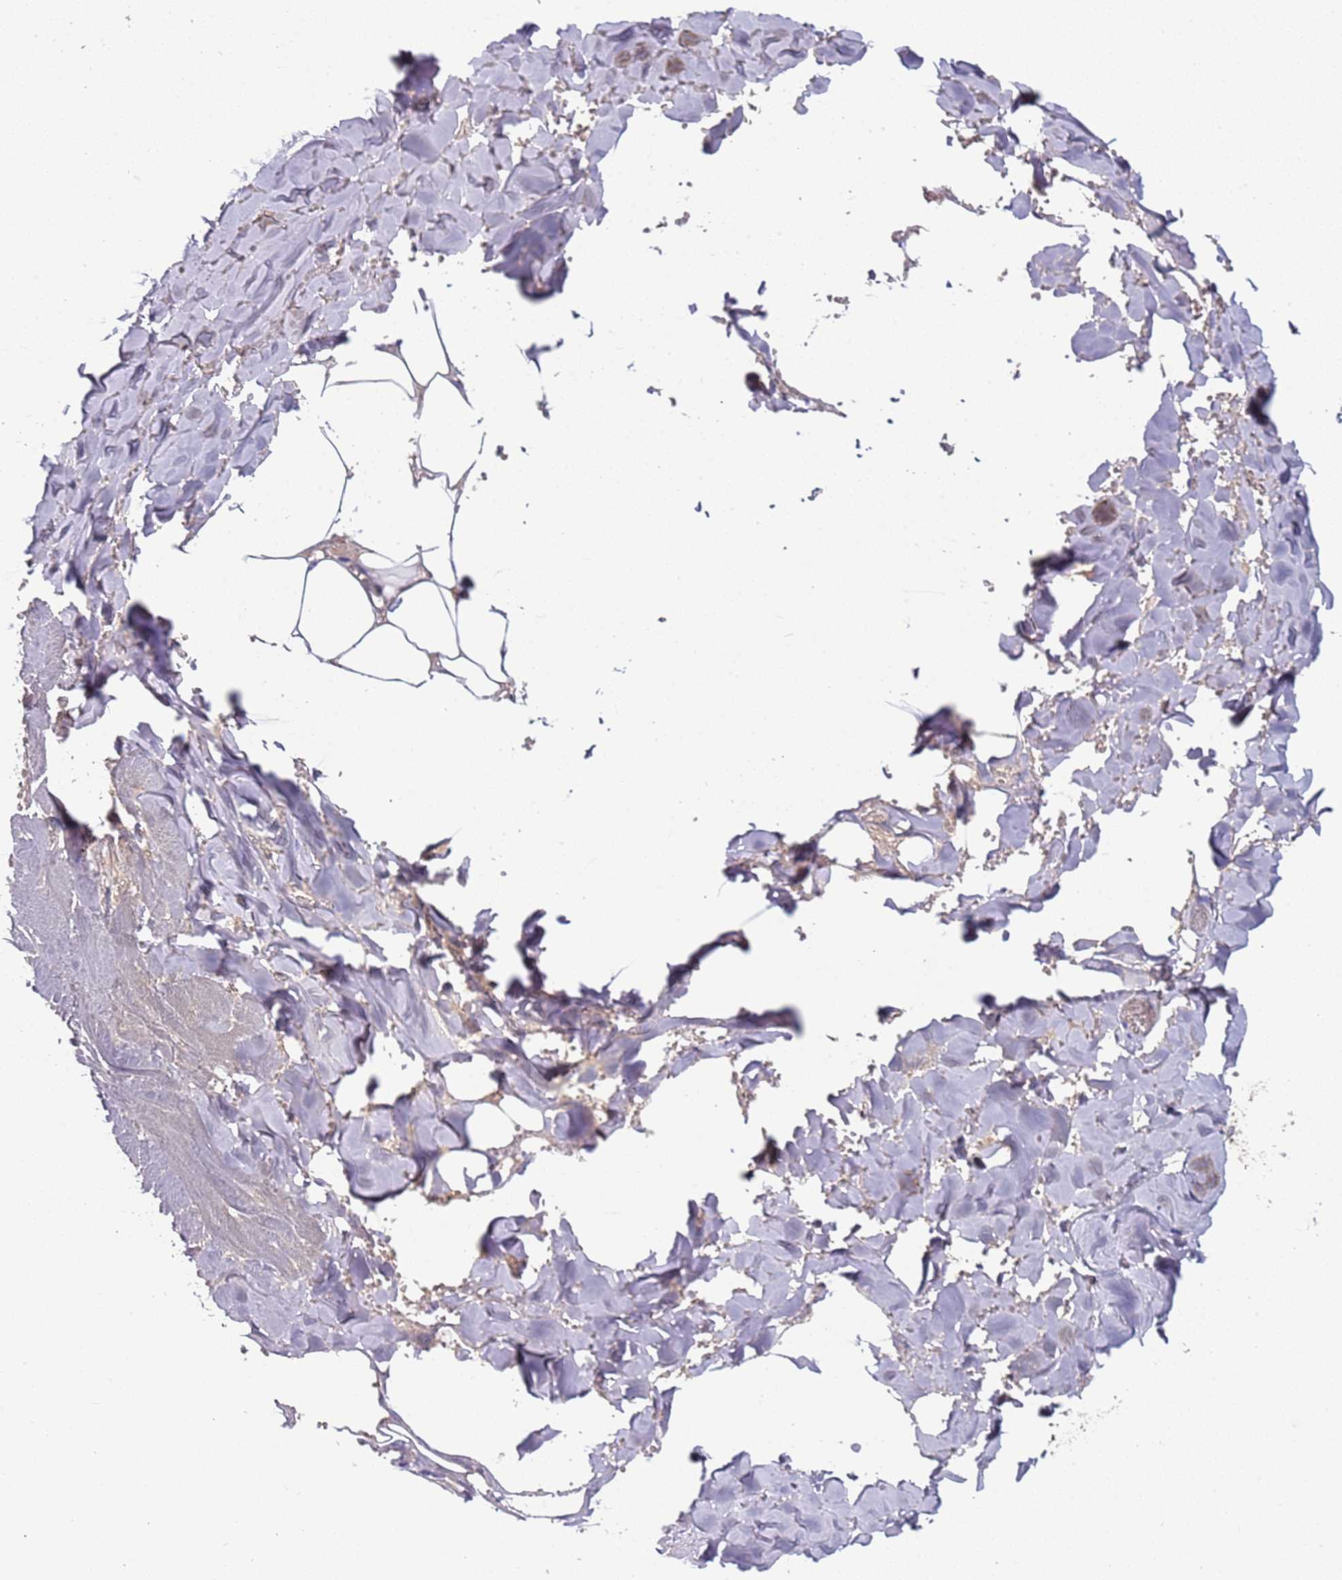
{"staining": {"intensity": "negative", "quantity": "none", "location": "none"}, "tissue": "adipose tissue", "cell_type": "Adipocytes", "image_type": "normal", "snomed": [{"axis": "morphology", "description": "Normal tissue, NOS"}, {"axis": "topography", "description": "Salivary gland"}, {"axis": "topography", "description": "Peripheral nerve tissue"}], "caption": "Immunohistochemistry histopathology image of unremarkable adipose tissue: human adipose tissue stained with DAB displays no significant protein positivity in adipocytes. Brightfield microscopy of immunohistochemistry stained with DAB (brown) and hematoxylin (blue), captured at high magnification.", "gene": "TMEM126A", "patient": {"sex": "male", "age": 38}}